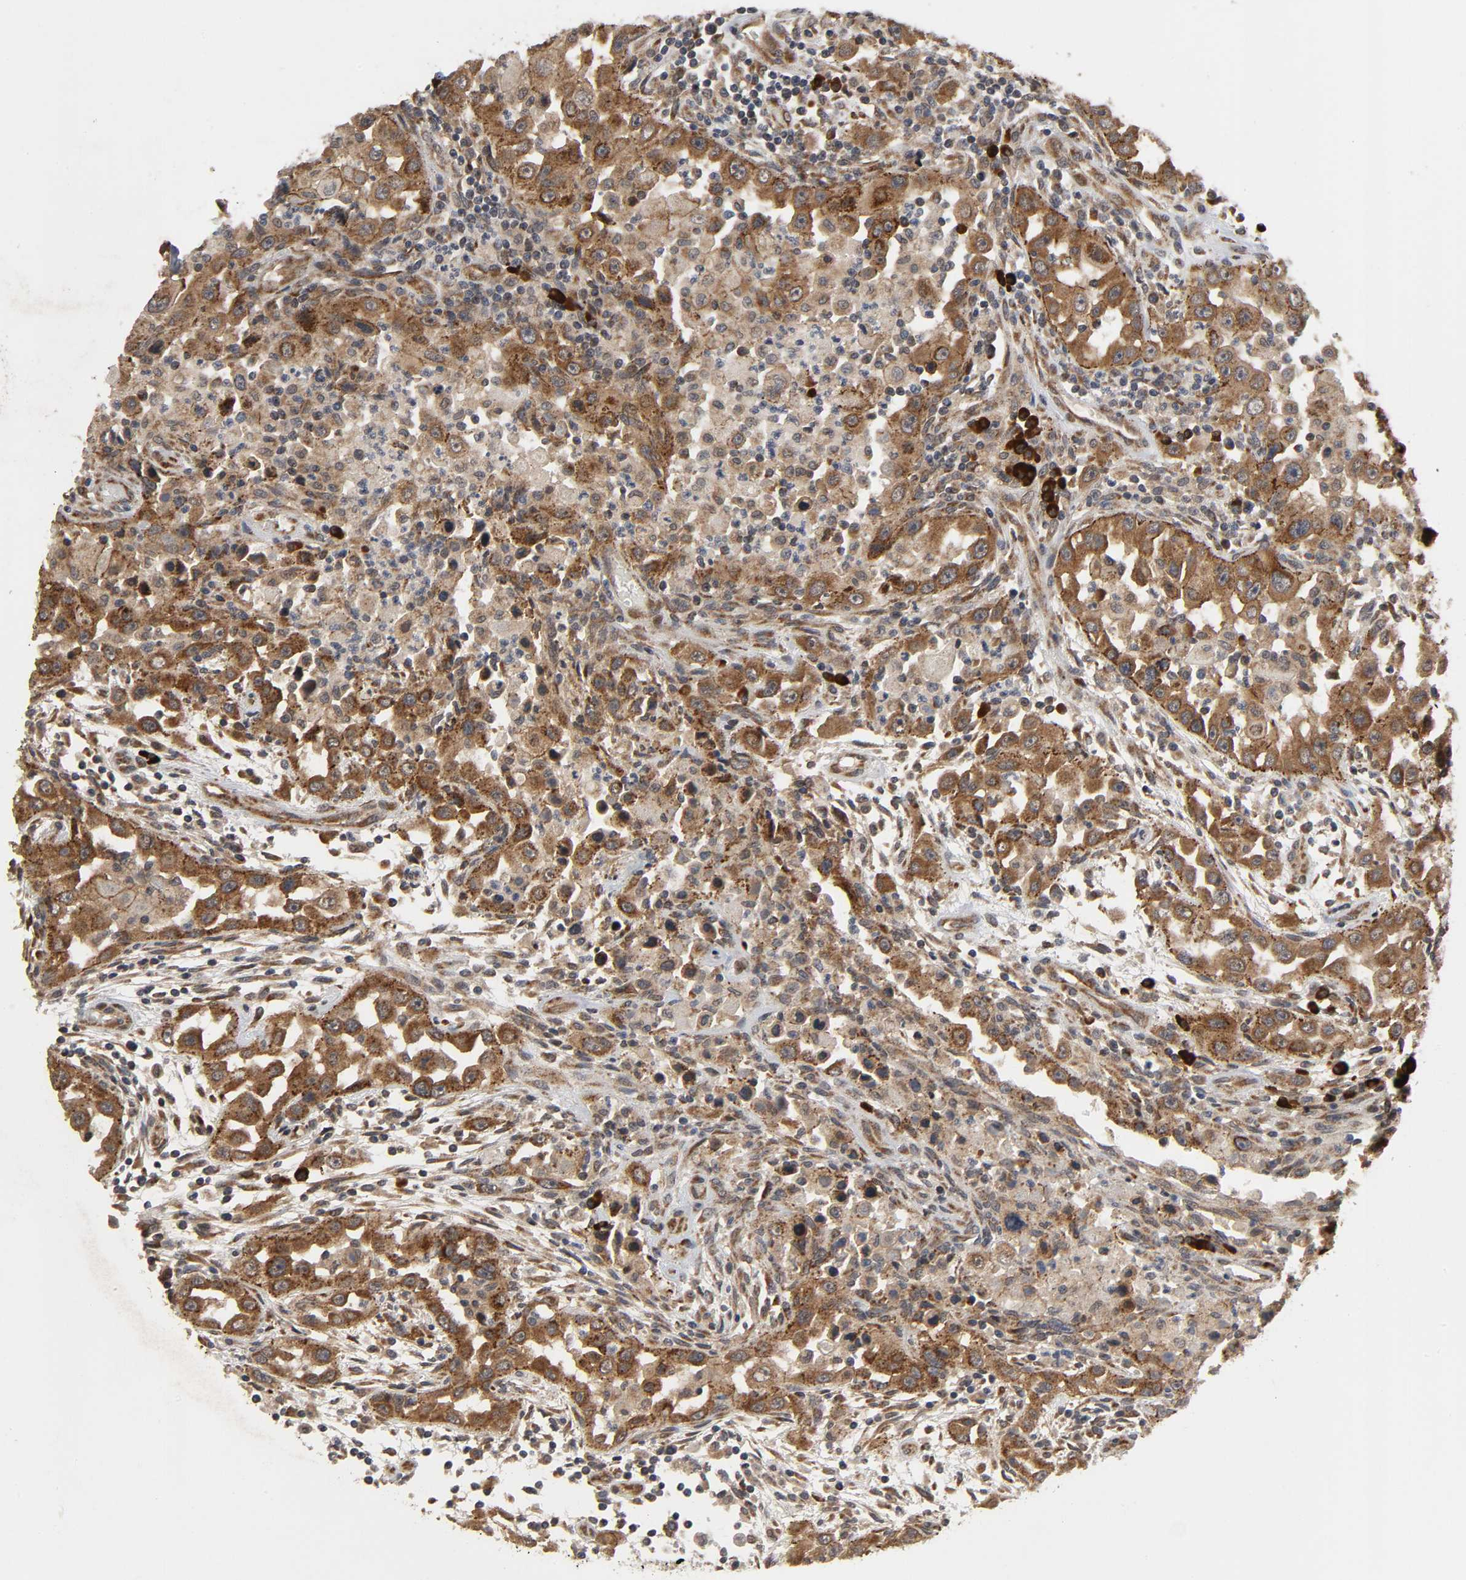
{"staining": {"intensity": "strong", "quantity": ">75%", "location": "cytoplasmic/membranous"}, "tissue": "head and neck cancer", "cell_type": "Tumor cells", "image_type": "cancer", "snomed": [{"axis": "morphology", "description": "Carcinoma, NOS"}, {"axis": "topography", "description": "Head-Neck"}], "caption": "About >75% of tumor cells in human head and neck cancer (carcinoma) display strong cytoplasmic/membranous protein staining as visualized by brown immunohistochemical staining.", "gene": "SLC30A9", "patient": {"sex": "male", "age": 87}}